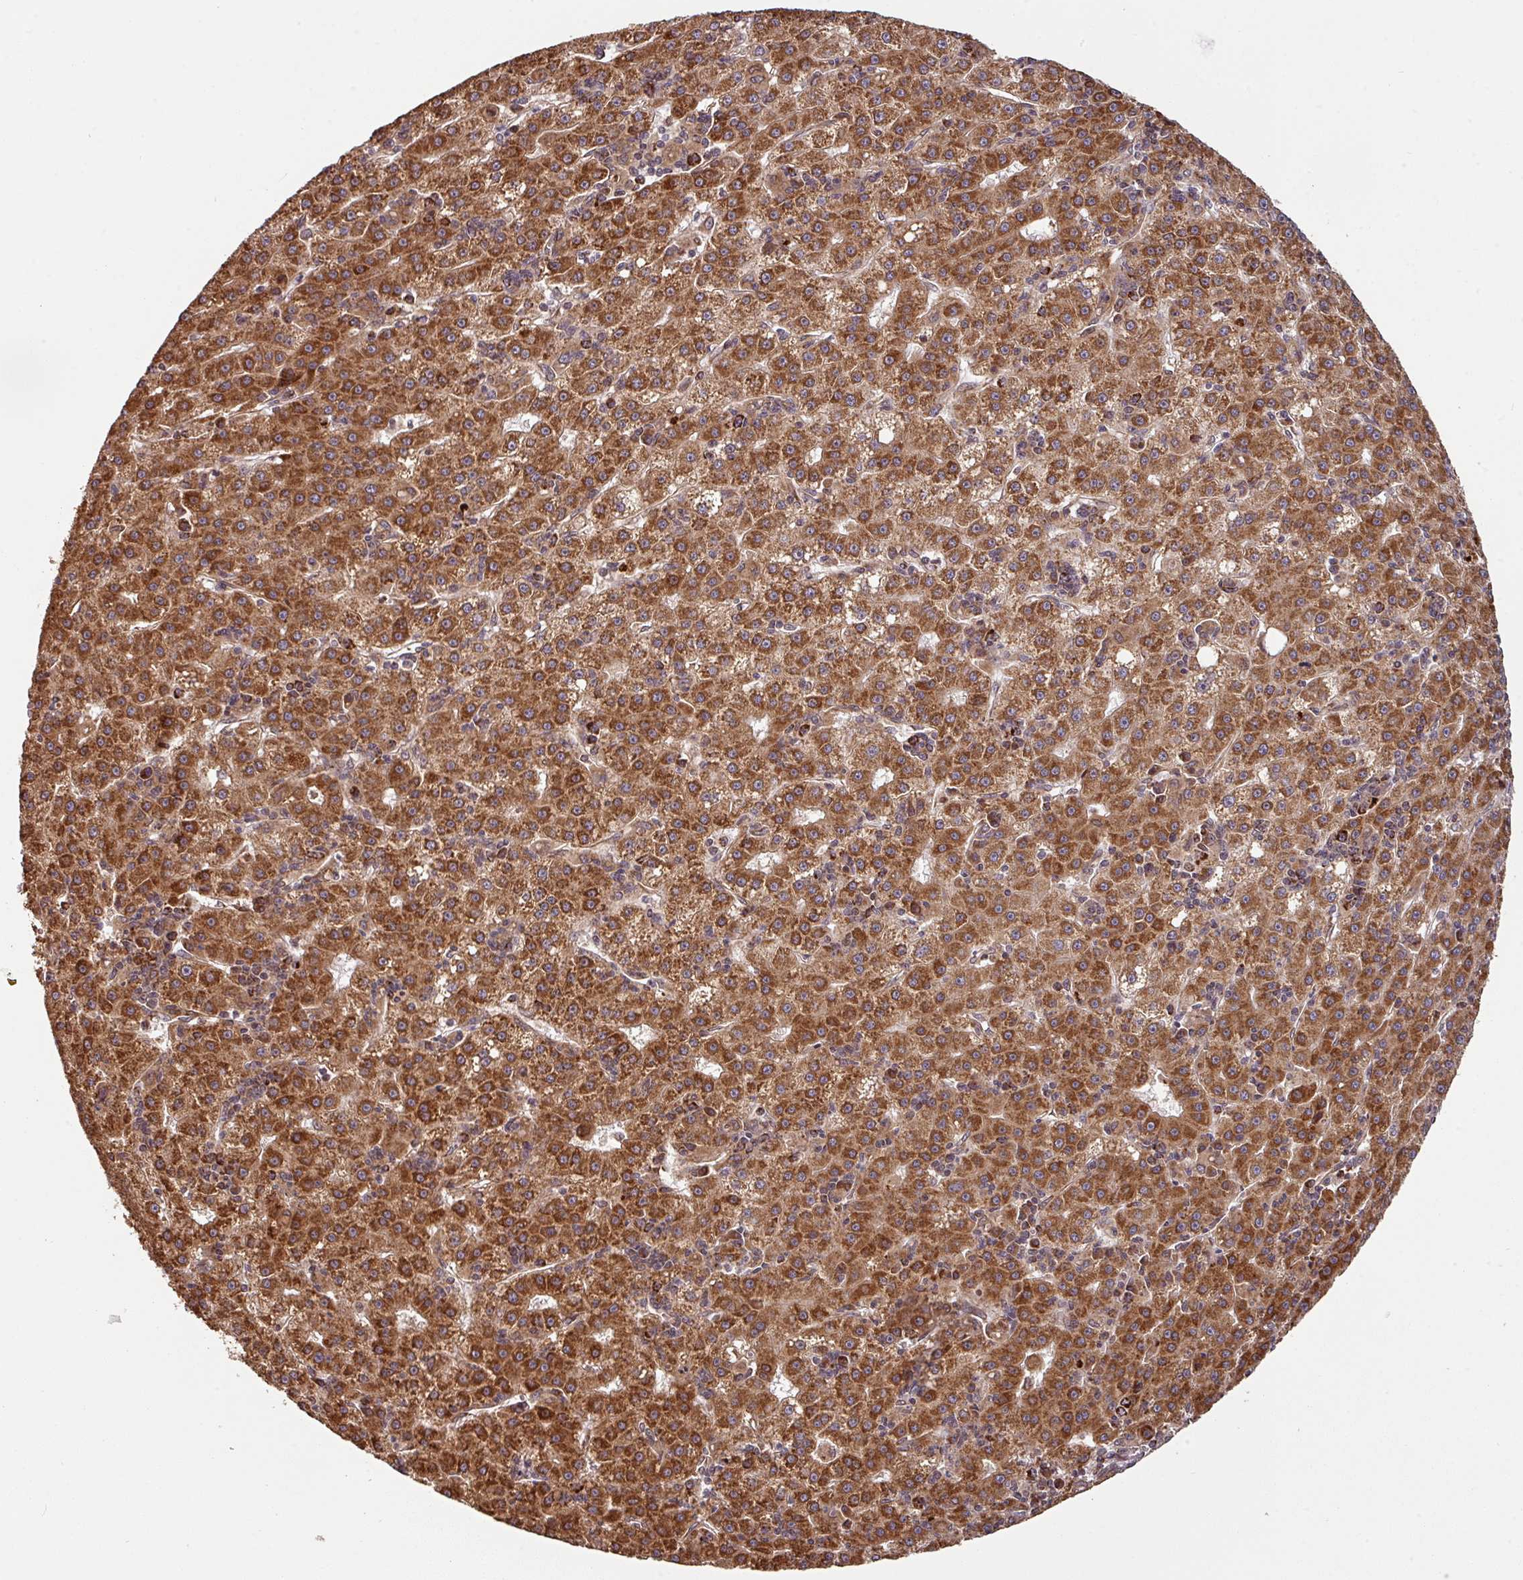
{"staining": {"intensity": "strong", "quantity": ">75%", "location": "cytoplasmic/membranous"}, "tissue": "liver cancer", "cell_type": "Tumor cells", "image_type": "cancer", "snomed": [{"axis": "morphology", "description": "Carcinoma, Hepatocellular, NOS"}, {"axis": "topography", "description": "Liver"}], "caption": "Immunohistochemical staining of liver hepatocellular carcinoma displays high levels of strong cytoplasmic/membranous expression in about >75% of tumor cells. (DAB (3,3'-diaminobenzidine) IHC with brightfield microscopy, high magnification).", "gene": "TRAP1", "patient": {"sex": "male", "age": 76}}